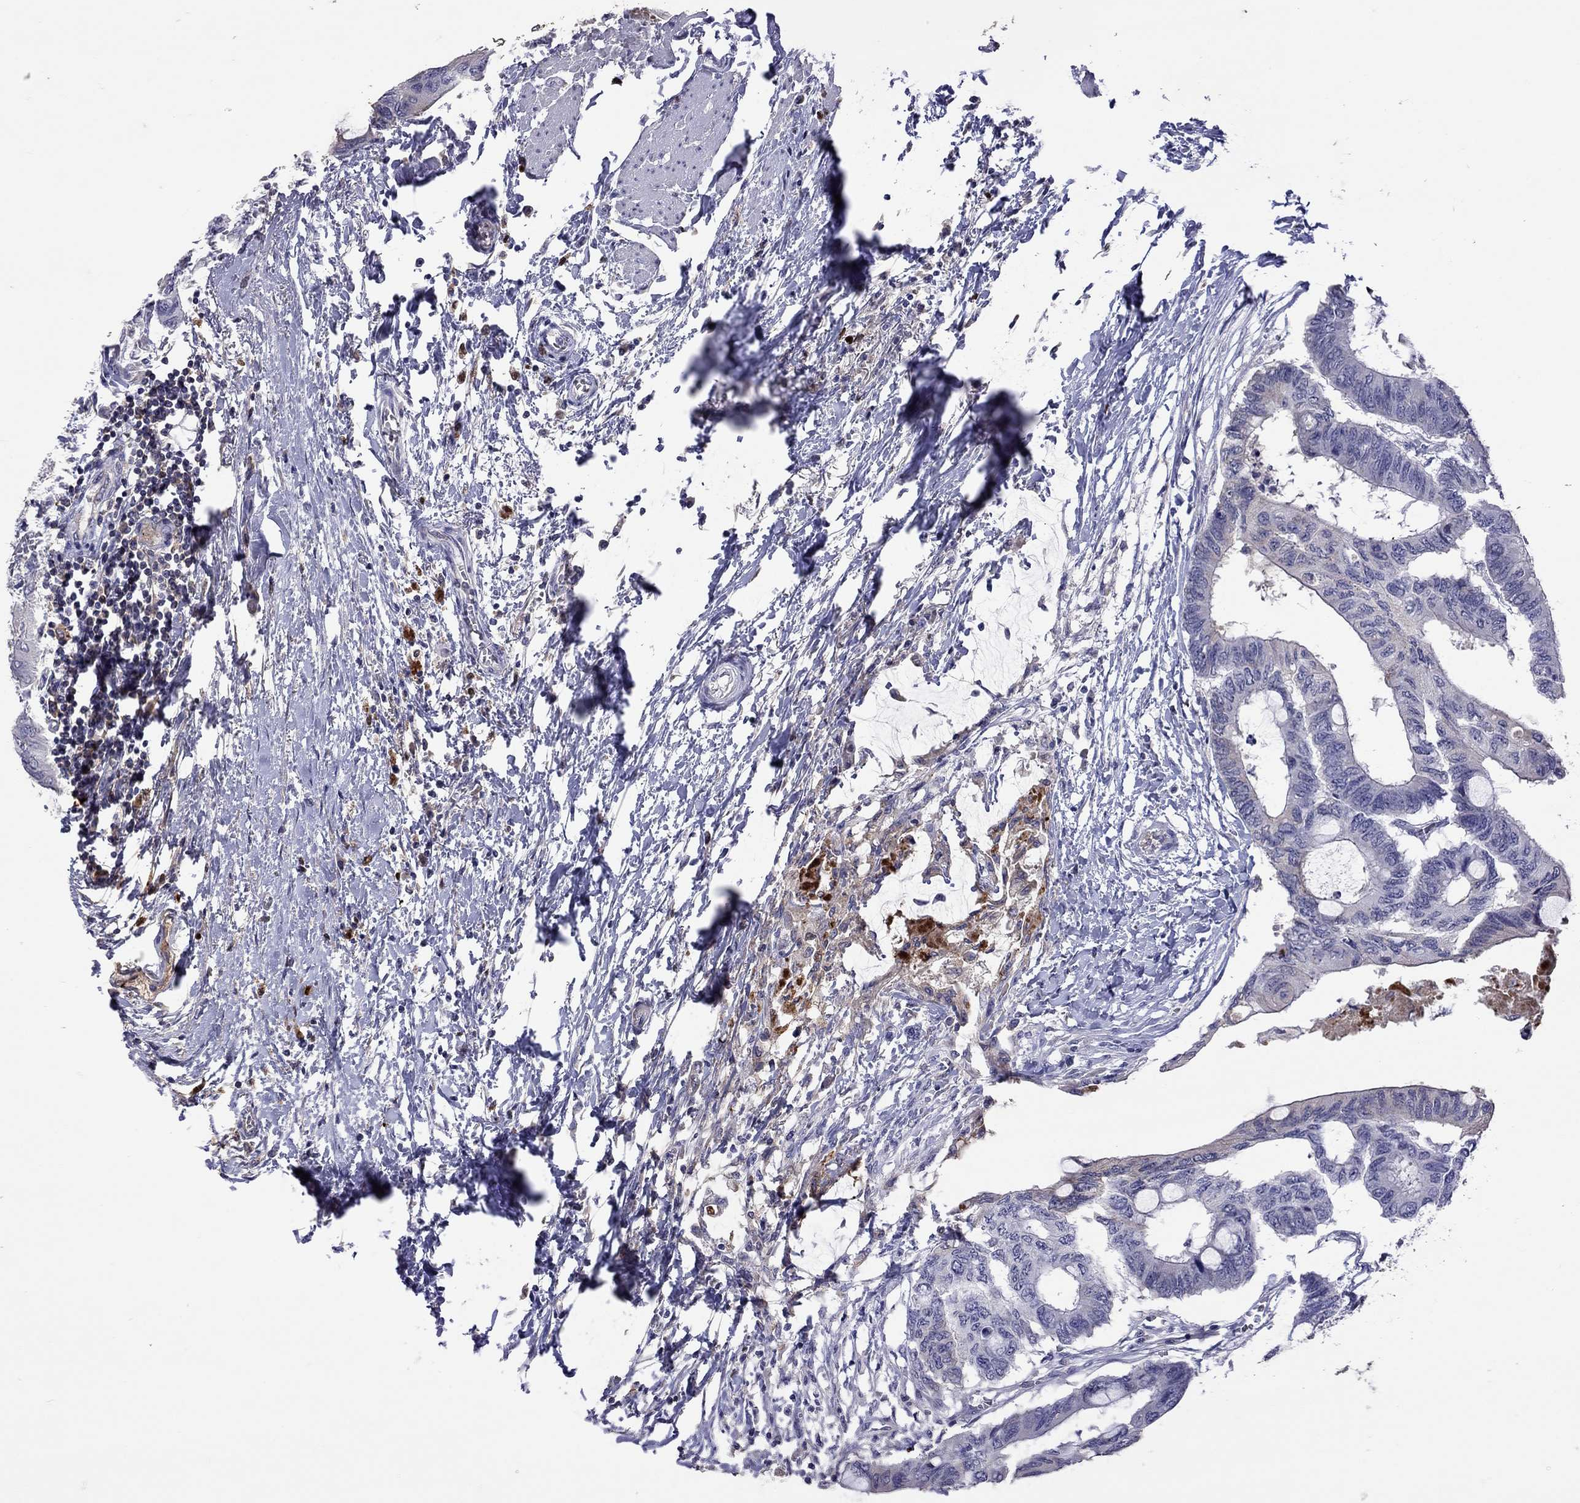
{"staining": {"intensity": "negative", "quantity": "none", "location": "none"}, "tissue": "colorectal cancer", "cell_type": "Tumor cells", "image_type": "cancer", "snomed": [{"axis": "morphology", "description": "Normal tissue, NOS"}, {"axis": "morphology", "description": "Adenocarcinoma, NOS"}, {"axis": "topography", "description": "Rectum"}, {"axis": "topography", "description": "Peripheral nerve tissue"}], "caption": "Micrograph shows no protein staining in tumor cells of colorectal adenocarcinoma tissue. (DAB IHC with hematoxylin counter stain).", "gene": "SERPINA3", "patient": {"sex": "male", "age": 92}}